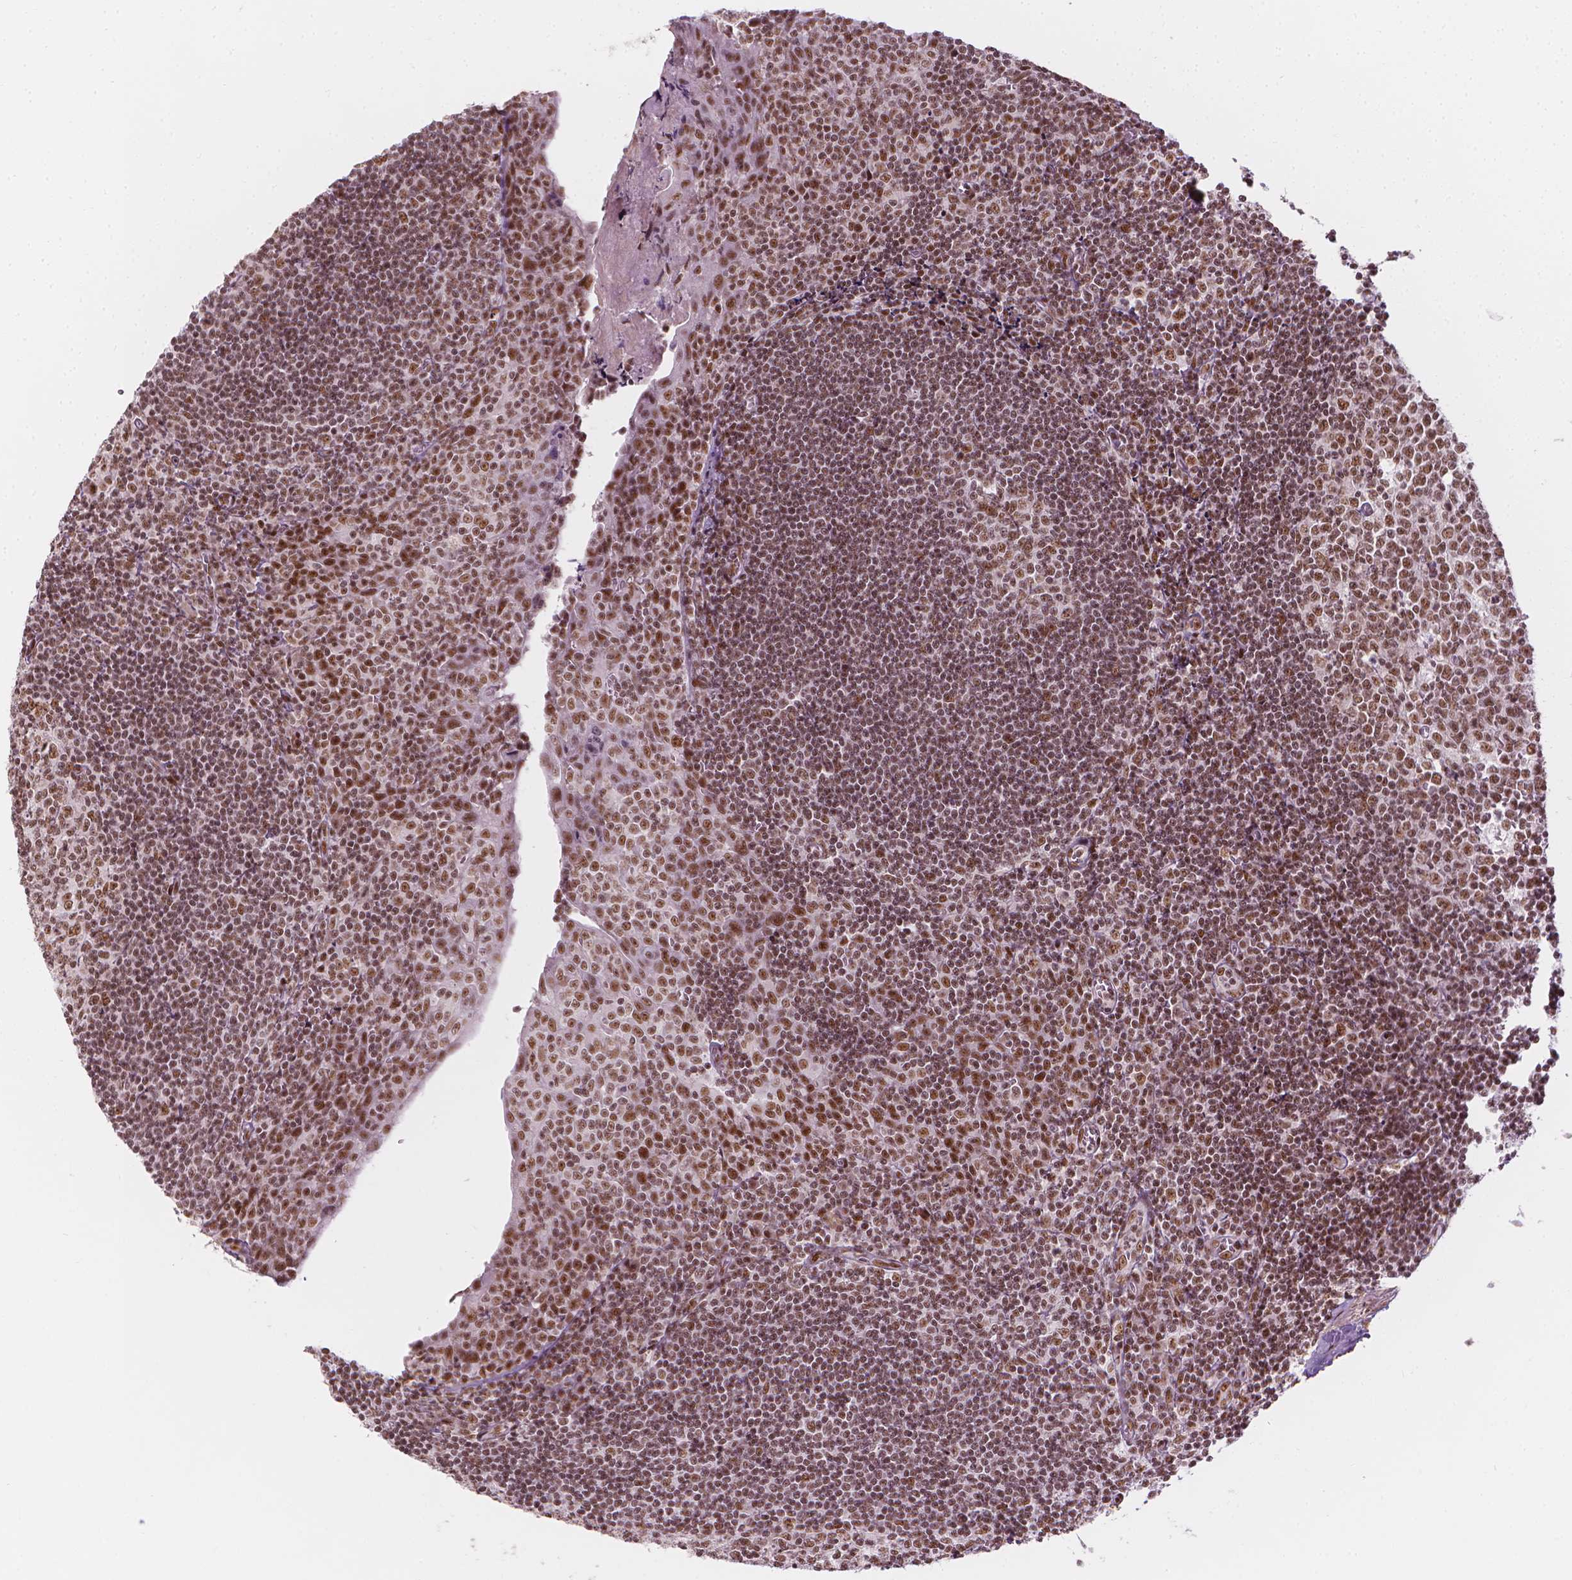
{"staining": {"intensity": "strong", "quantity": ">75%", "location": "nuclear"}, "tissue": "tonsil", "cell_type": "Germinal center cells", "image_type": "normal", "snomed": [{"axis": "morphology", "description": "Normal tissue, NOS"}, {"axis": "morphology", "description": "Inflammation, NOS"}, {"axis": "topography", "description": "Tonsil"}], "caption": "Immunohistochemistry (IHC) of normal tonsil shows high levels of strong nuclear positivity in about >75% of germinal center cells.", "gene": "ELF2", "patient": {"sex": "female", "age": 31}}